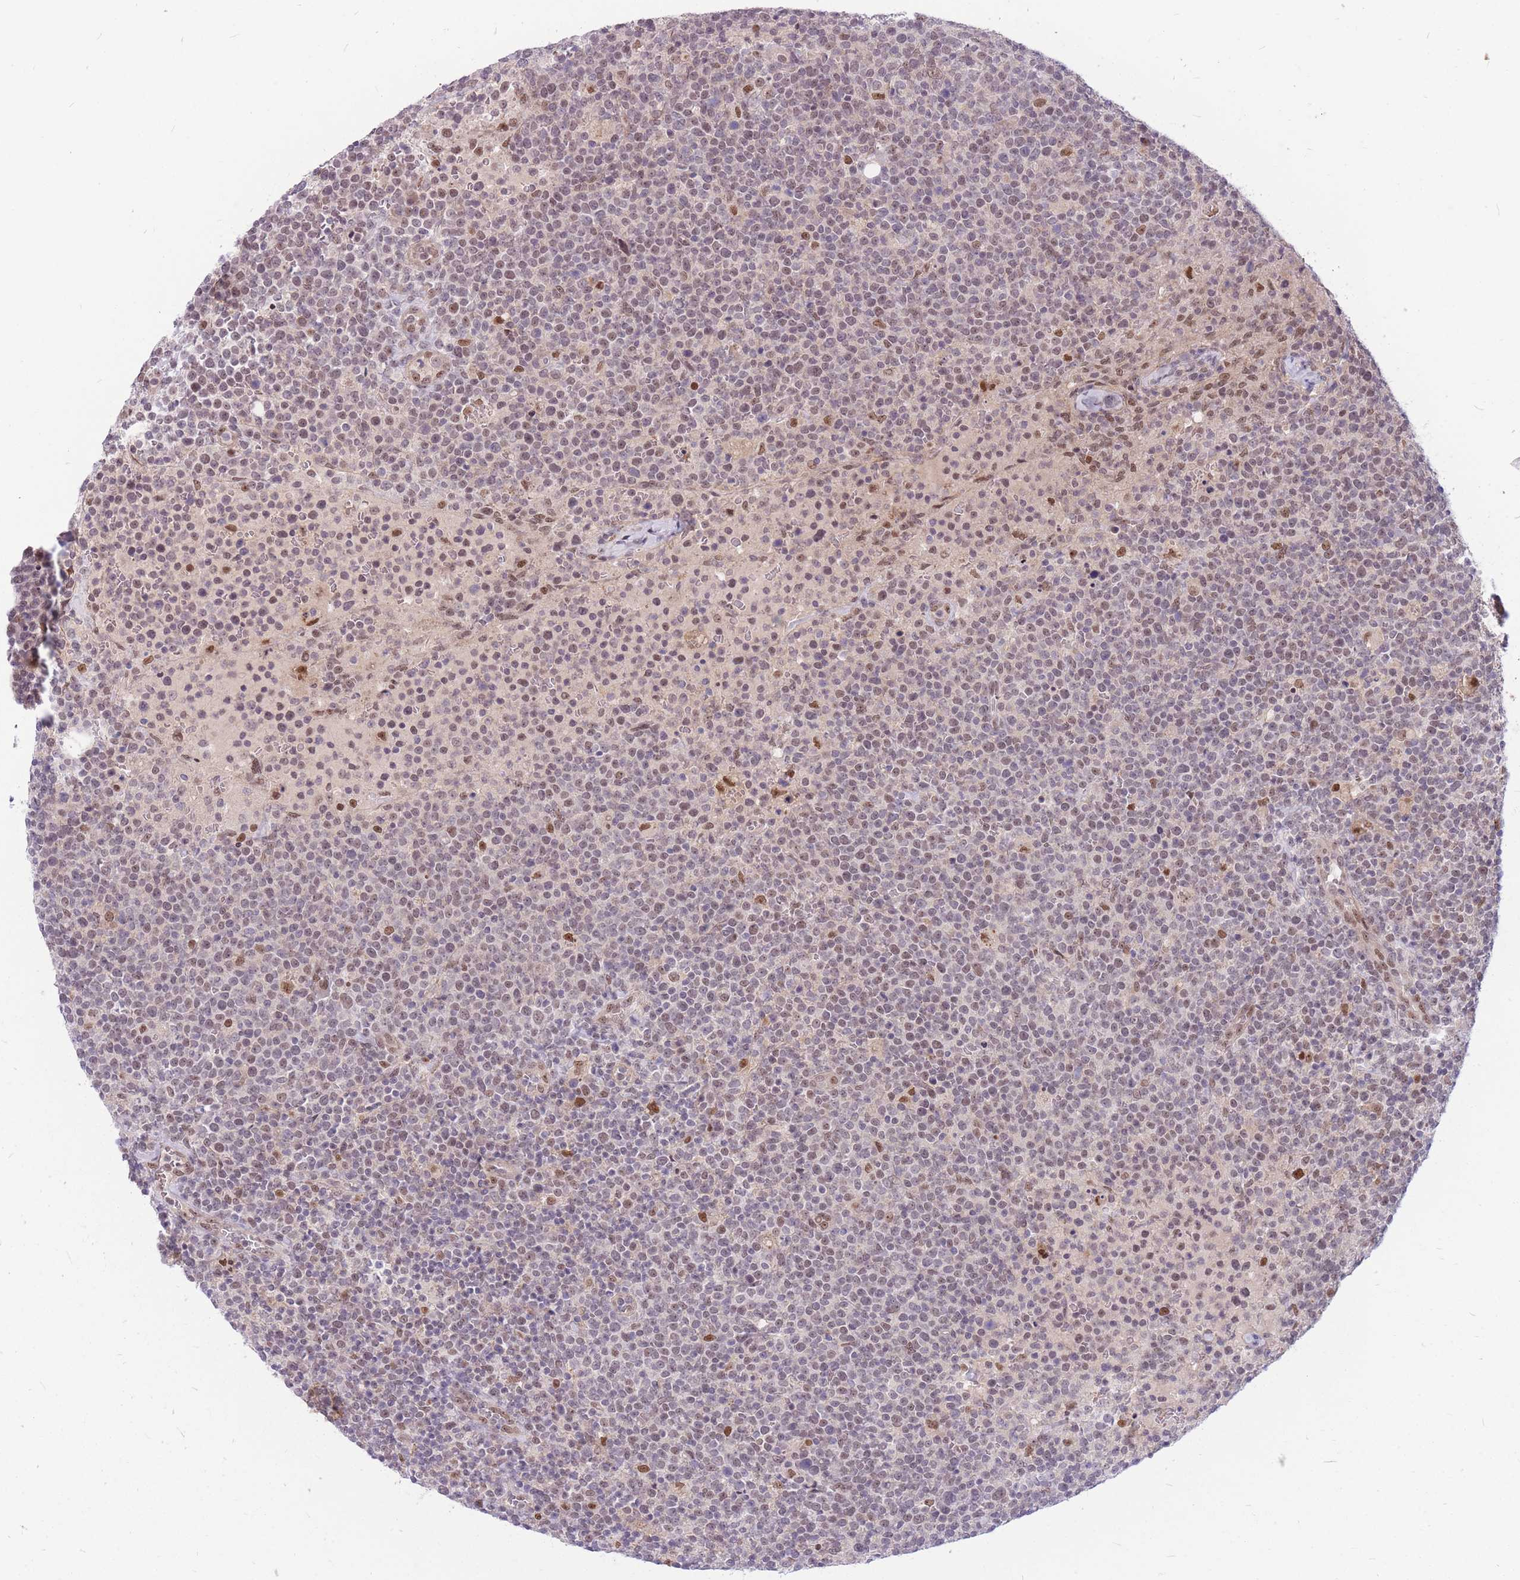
{"staining": {"intensity": "weak", "quantity": "<25%", "location": "nuclear"}, "tissue": "lymphoma", "cell_type": "Tumor cells", "image_type": "cancer", "snomed": [{"axis": "morphology", "description": "Malignant lymphoma, non-Hodgkin's type, High grade"}, {"axis": "topography", "description": "Lymph node"}], "caption": "Human high-grade malignant lymphoma, non-Hodgkin's type stained for a protein using immunohistochemistry exhibits no expression in tumor cells.", "gene": "ERCC2", "patient": {"sex": "male", "age": 61}}